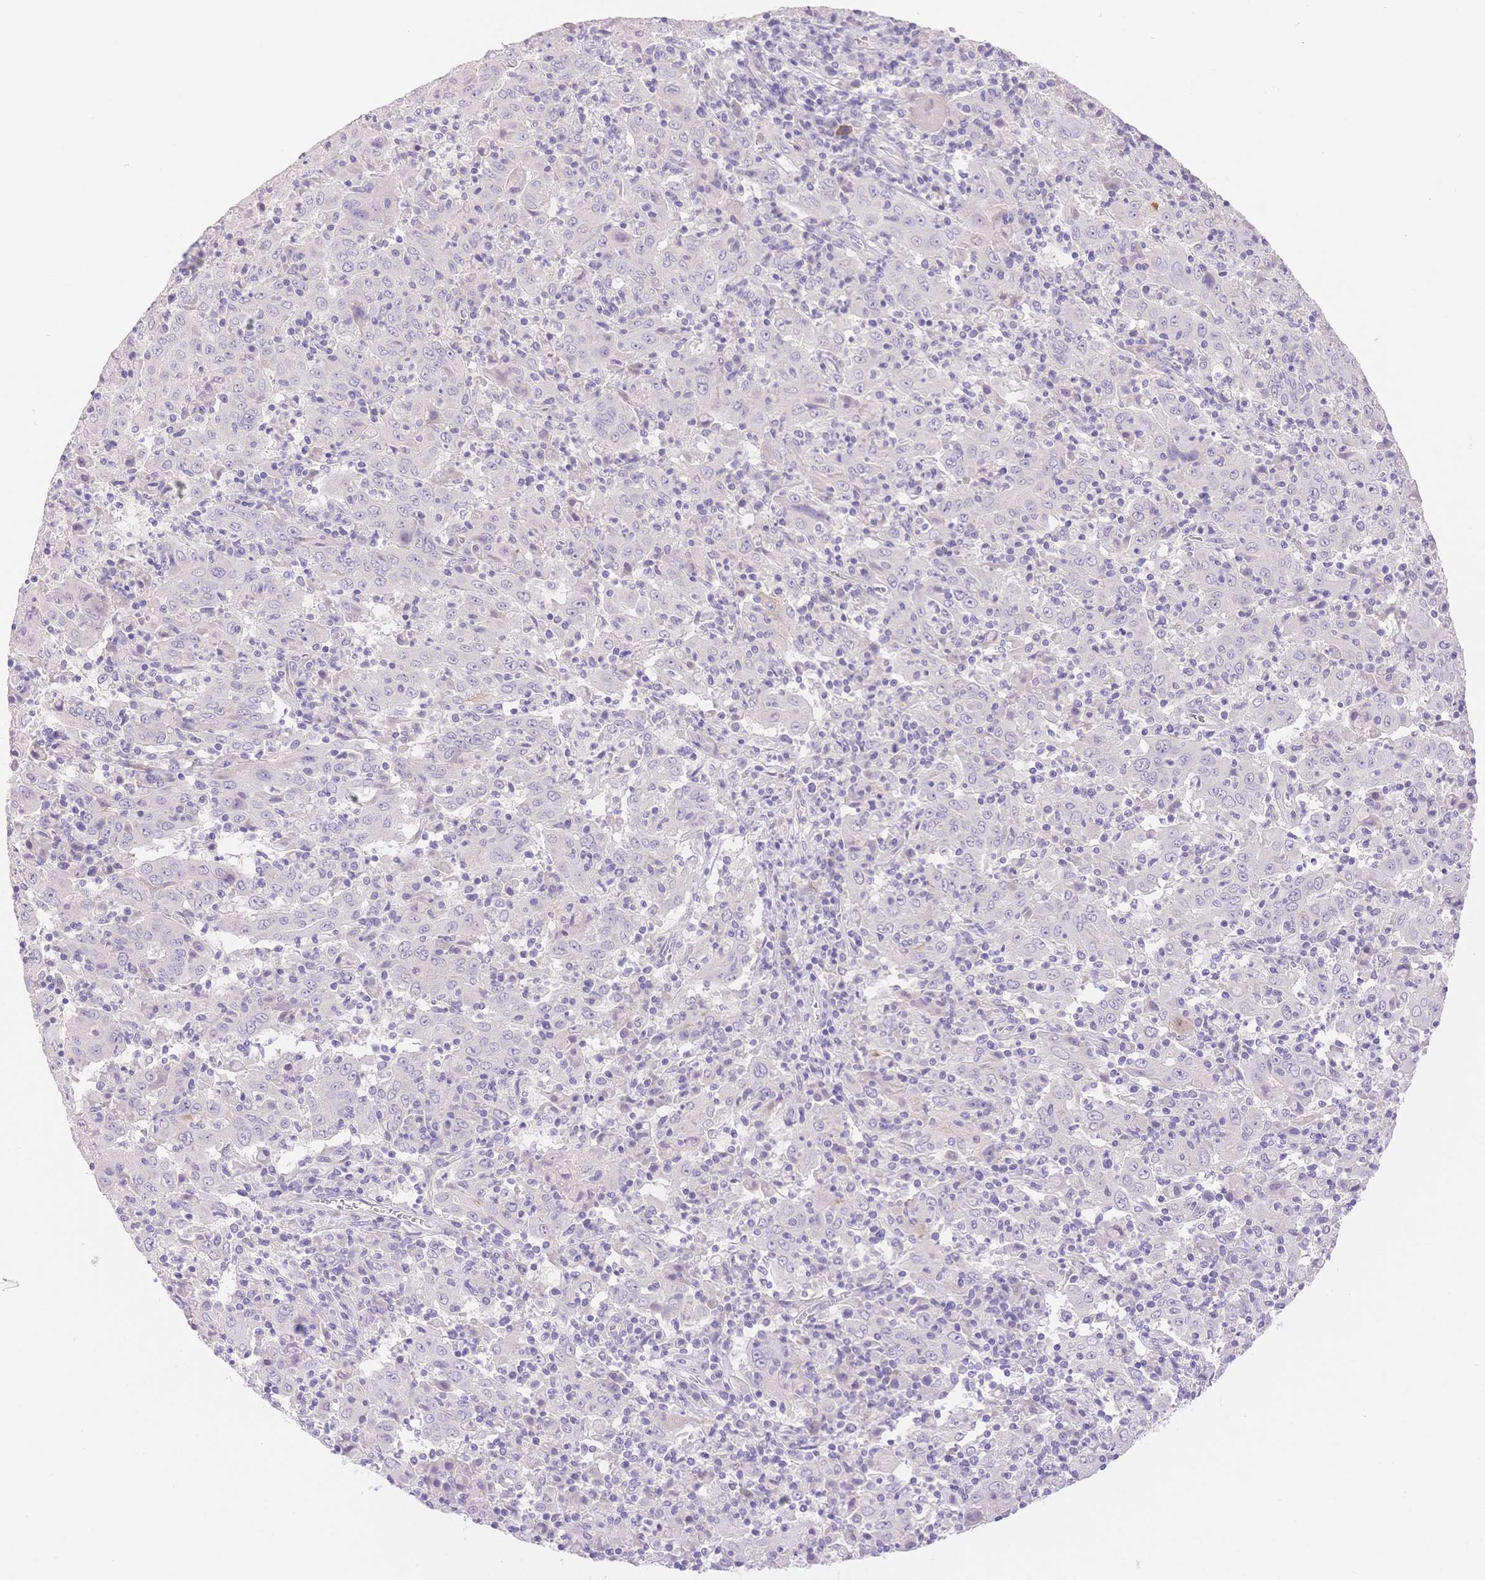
{"staining": {"intensity": "negative", "quantity": "none", "location": "none"}, "tissue": "pancreatic cancer", "cell_type": "Tumor cells", "image_type": "cancer", "snomed": [{"axis": "morphology", "description": "Adenocarcinoma, NOS"}, {"axis": "topography", "description": "Pancreas"}], "caption": "IHC micrograph of pancreatic cancer (adenocarcinoma) stained for a protein (brown), which reveals no positivity in tumor cells. (IHC, brightfield microscopy, high magnification).", "gene": "MYOM1", "patient": {"sex": "male", "age": 63}}